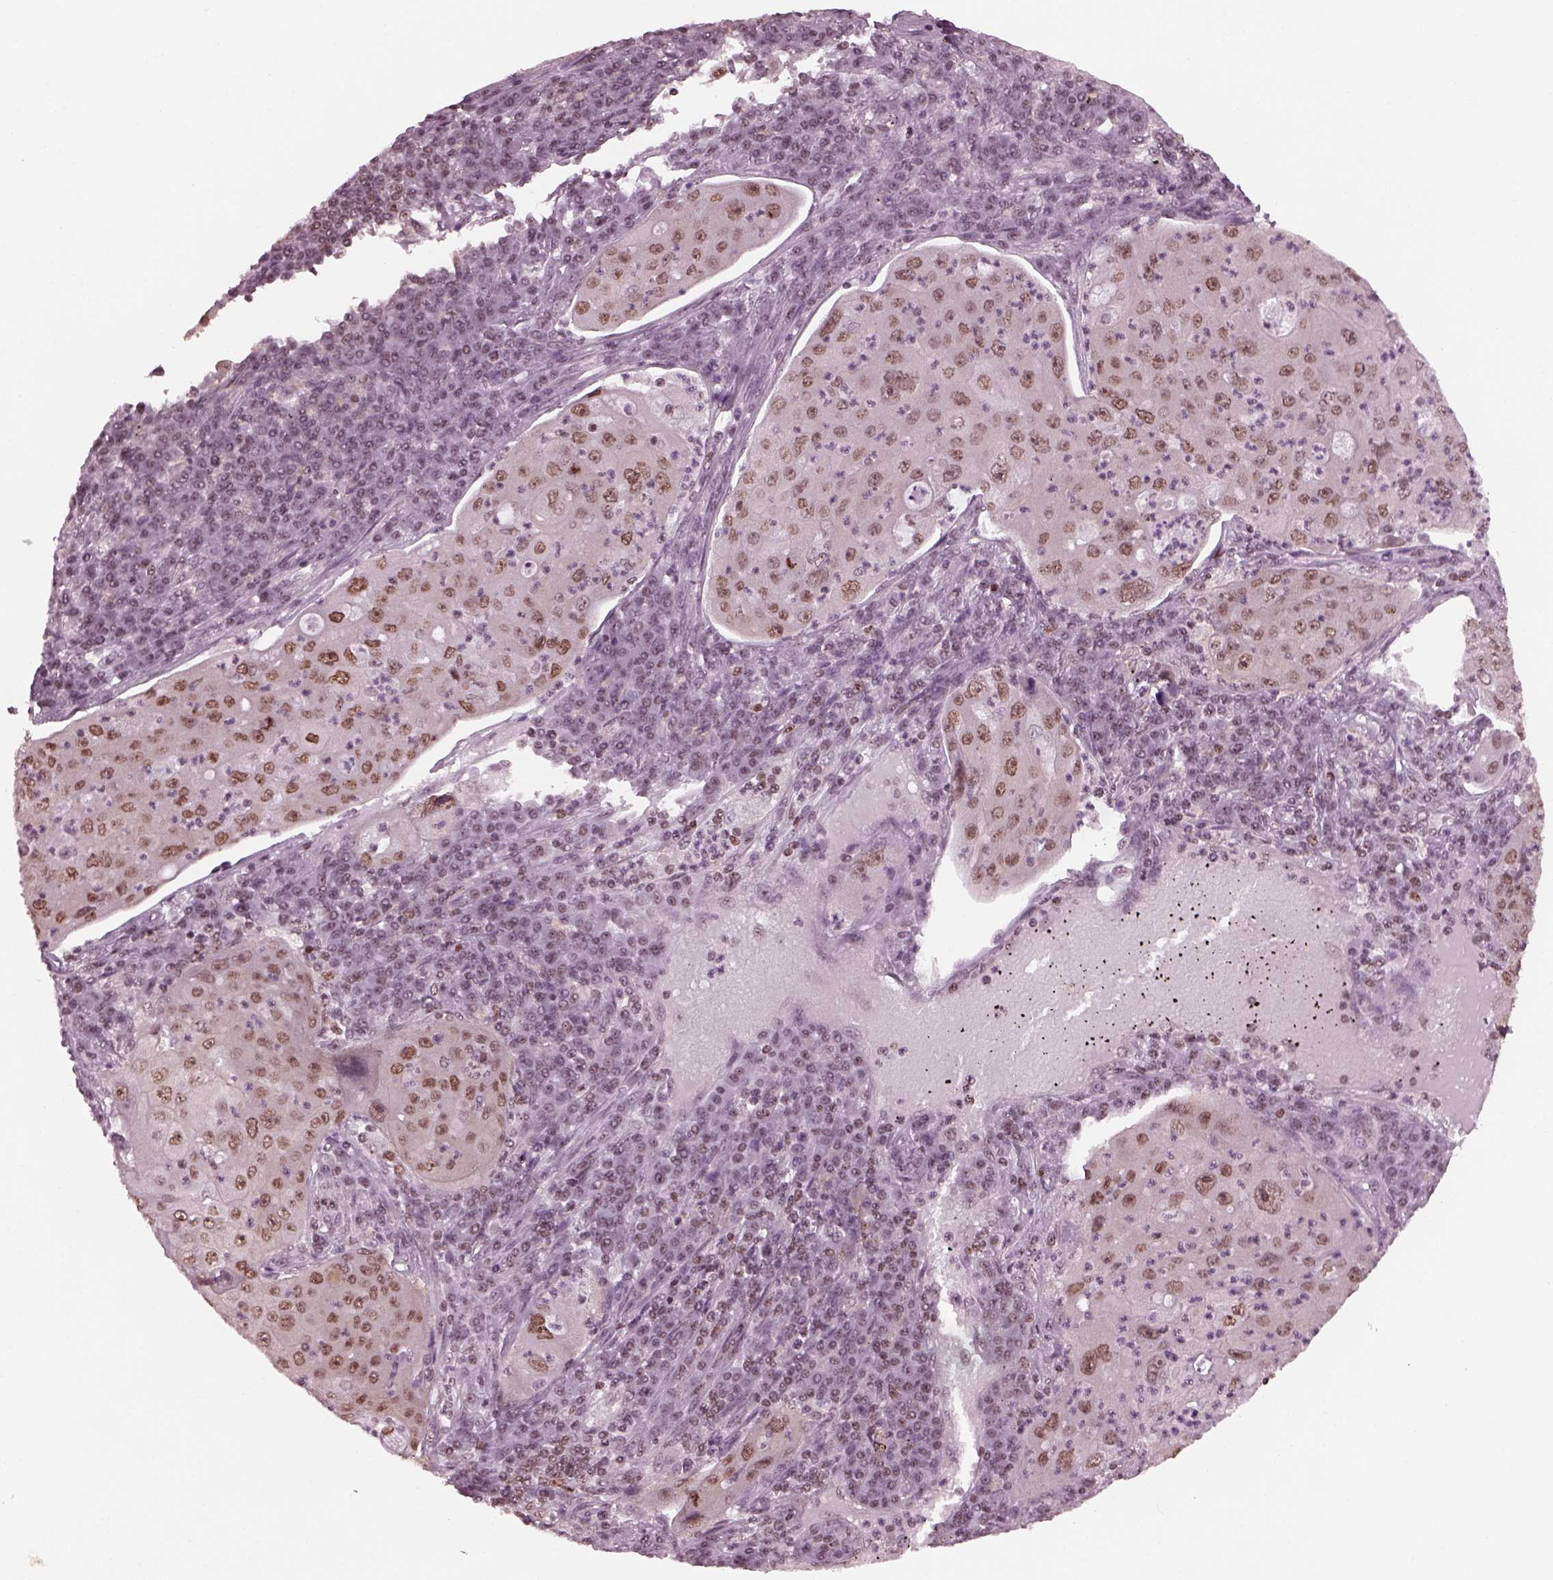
{"staining": {"intensity": "moderate", "quantity": ">75%", "location": "nuclear"}, "tissue": "lung cancer", "cell_type": "Tumor cells", "image_type": "cancer", "snomed": [{"axis": "morphology", "description": "Squamous cell carcinoma, NOS"}, {"axis": "topography", "description": "Lung"}], "caption": "Approximately >75% of tumor cells in human lung cancer display moderate nuclear protein positivity as visualized by brown immunohistochemical staining.", "gene": "RUVBL2", "patient": {"sex": "female", "age": 59}}